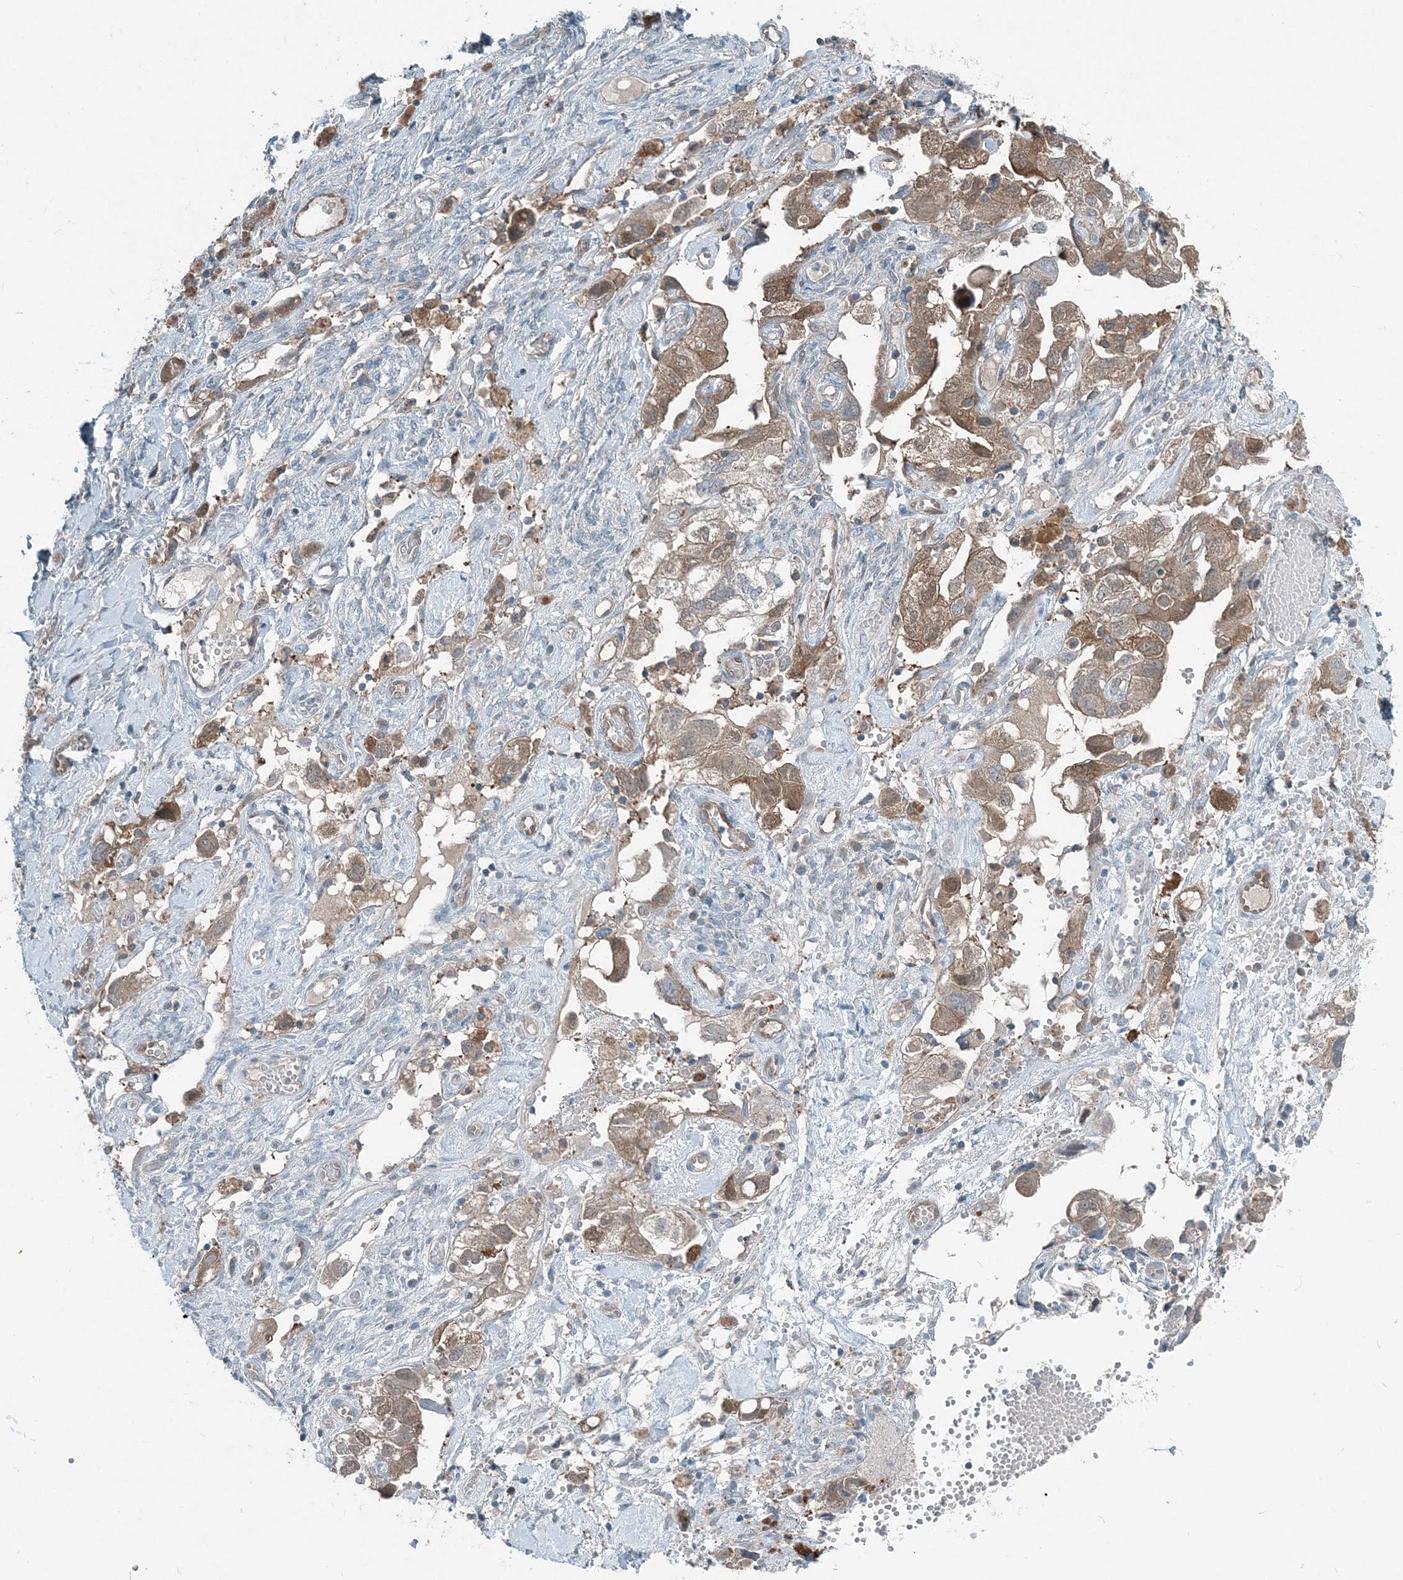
{"staining": {"intensity": "moderate", "quantity": "25%-75%", "location": "cytoplasmic/membranous"}, "tissue": "ovarian cancer", "cell_type": "Tumor cells", "image_type": "cancer", "snomed": [{"axis": "morphology", "description": "Carcinoma, NOS"}, {"axis": "morphology", "description": "Cystadenocarcinoma, serous, NOS"}, {"axis": "topography", "description": "Ovary"}], "caption": "The photomicrograph demonstrates a brown stain indicating the presence of a protein in the cytoplasmic/membranous of tumor cells in serous cystadenocarcinoma (ovarian).", "gene": "ARMH1", "patient": {"sex": "female", "age": 69}}